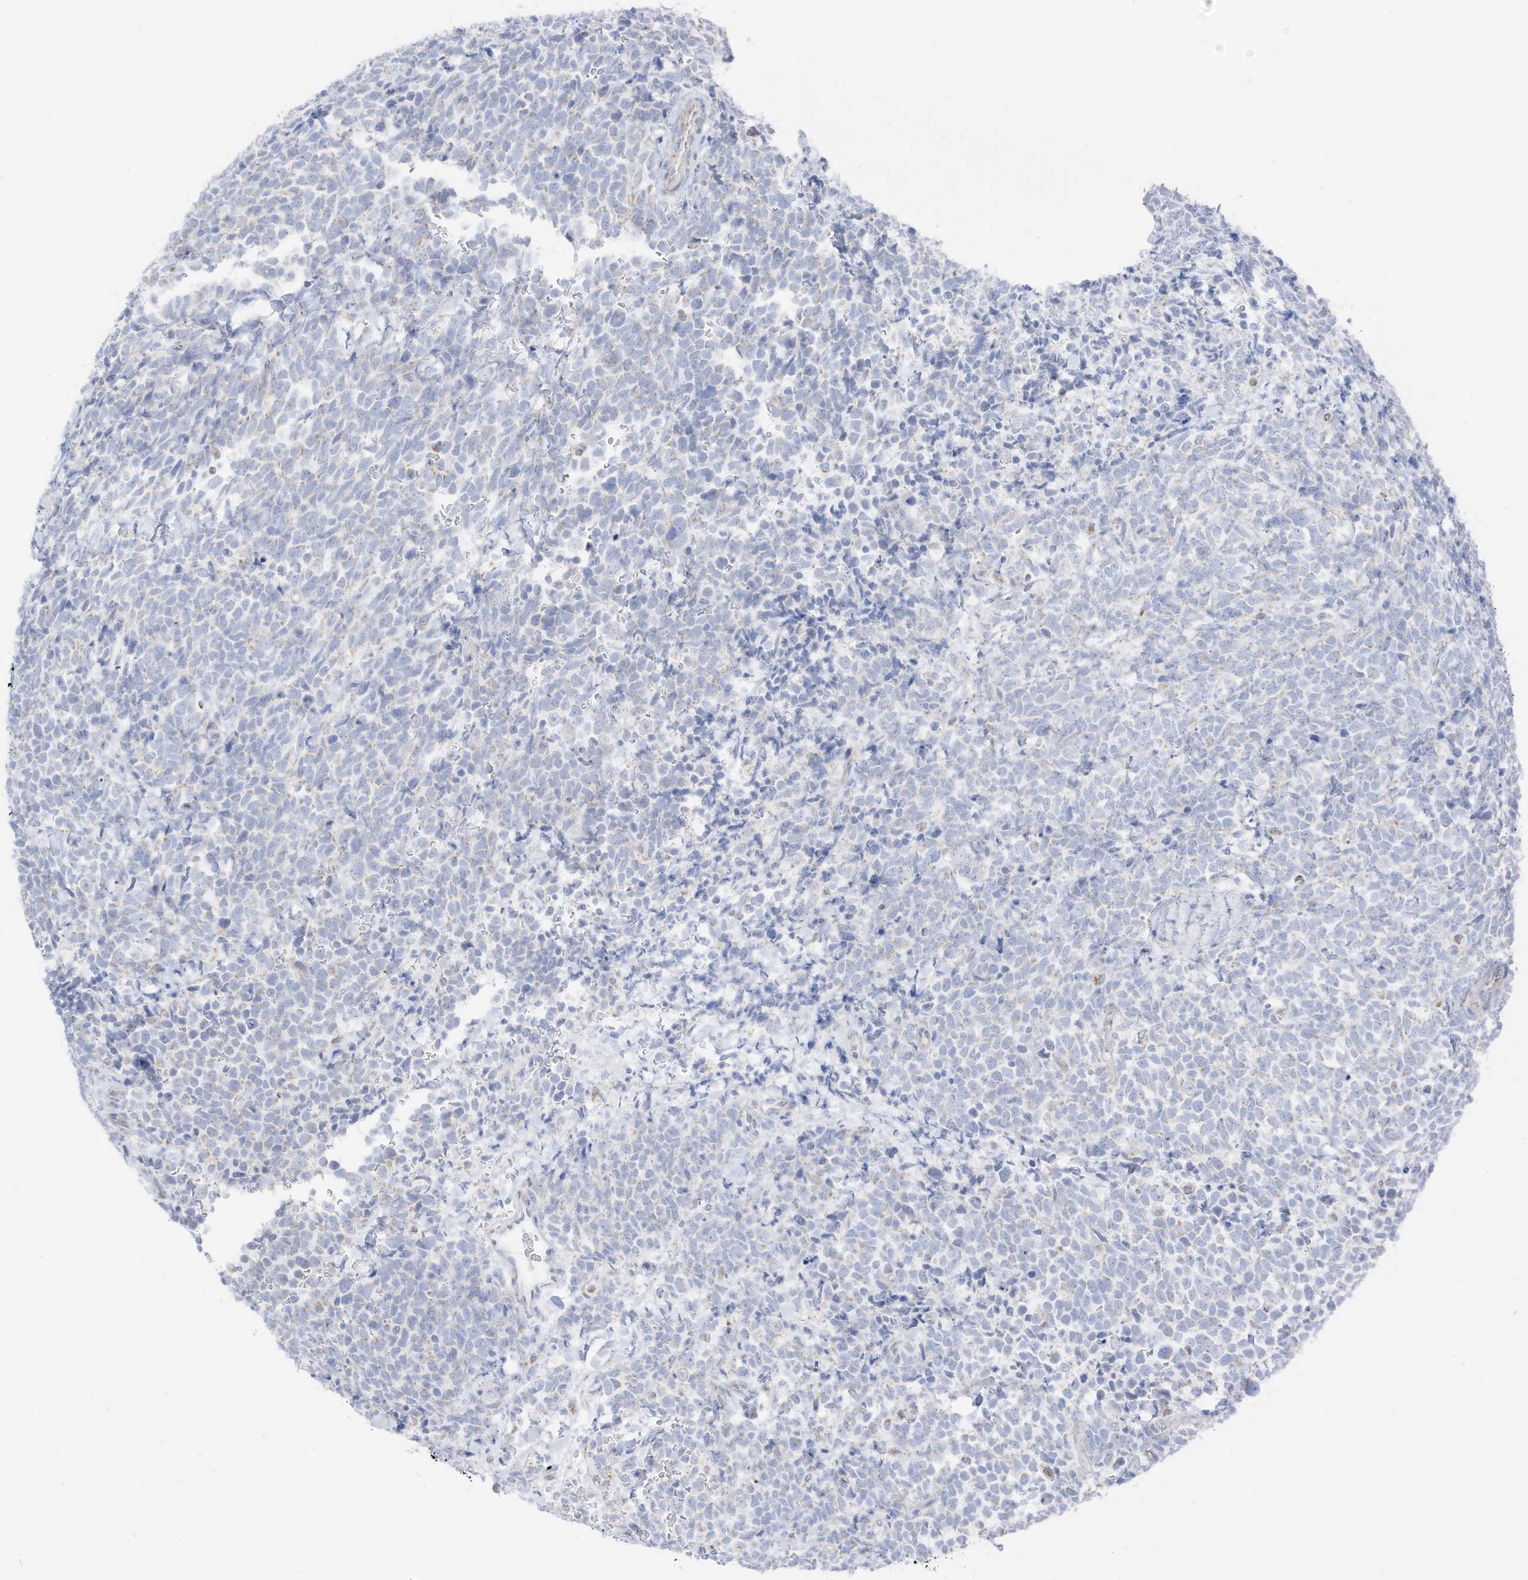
{"staining": {"intensity": "negative", "quantity": "none", "location": "none"}, "tissue": "urothelial cancer", "cell_type": "Tumor cells", "image_type": "cancer", "snomed": [{"axis": "morphology", "description": "Urothelial carcinoma, High grade"}, {"axis": "topography", "description": "Urinary bladder"}], "caption": "Protein analysis of high-grade urothelial carcinoma displays no significant expression in tumor cells.", "gene": "ETHE1", "patient": {"sex": "female", "age": 82}}